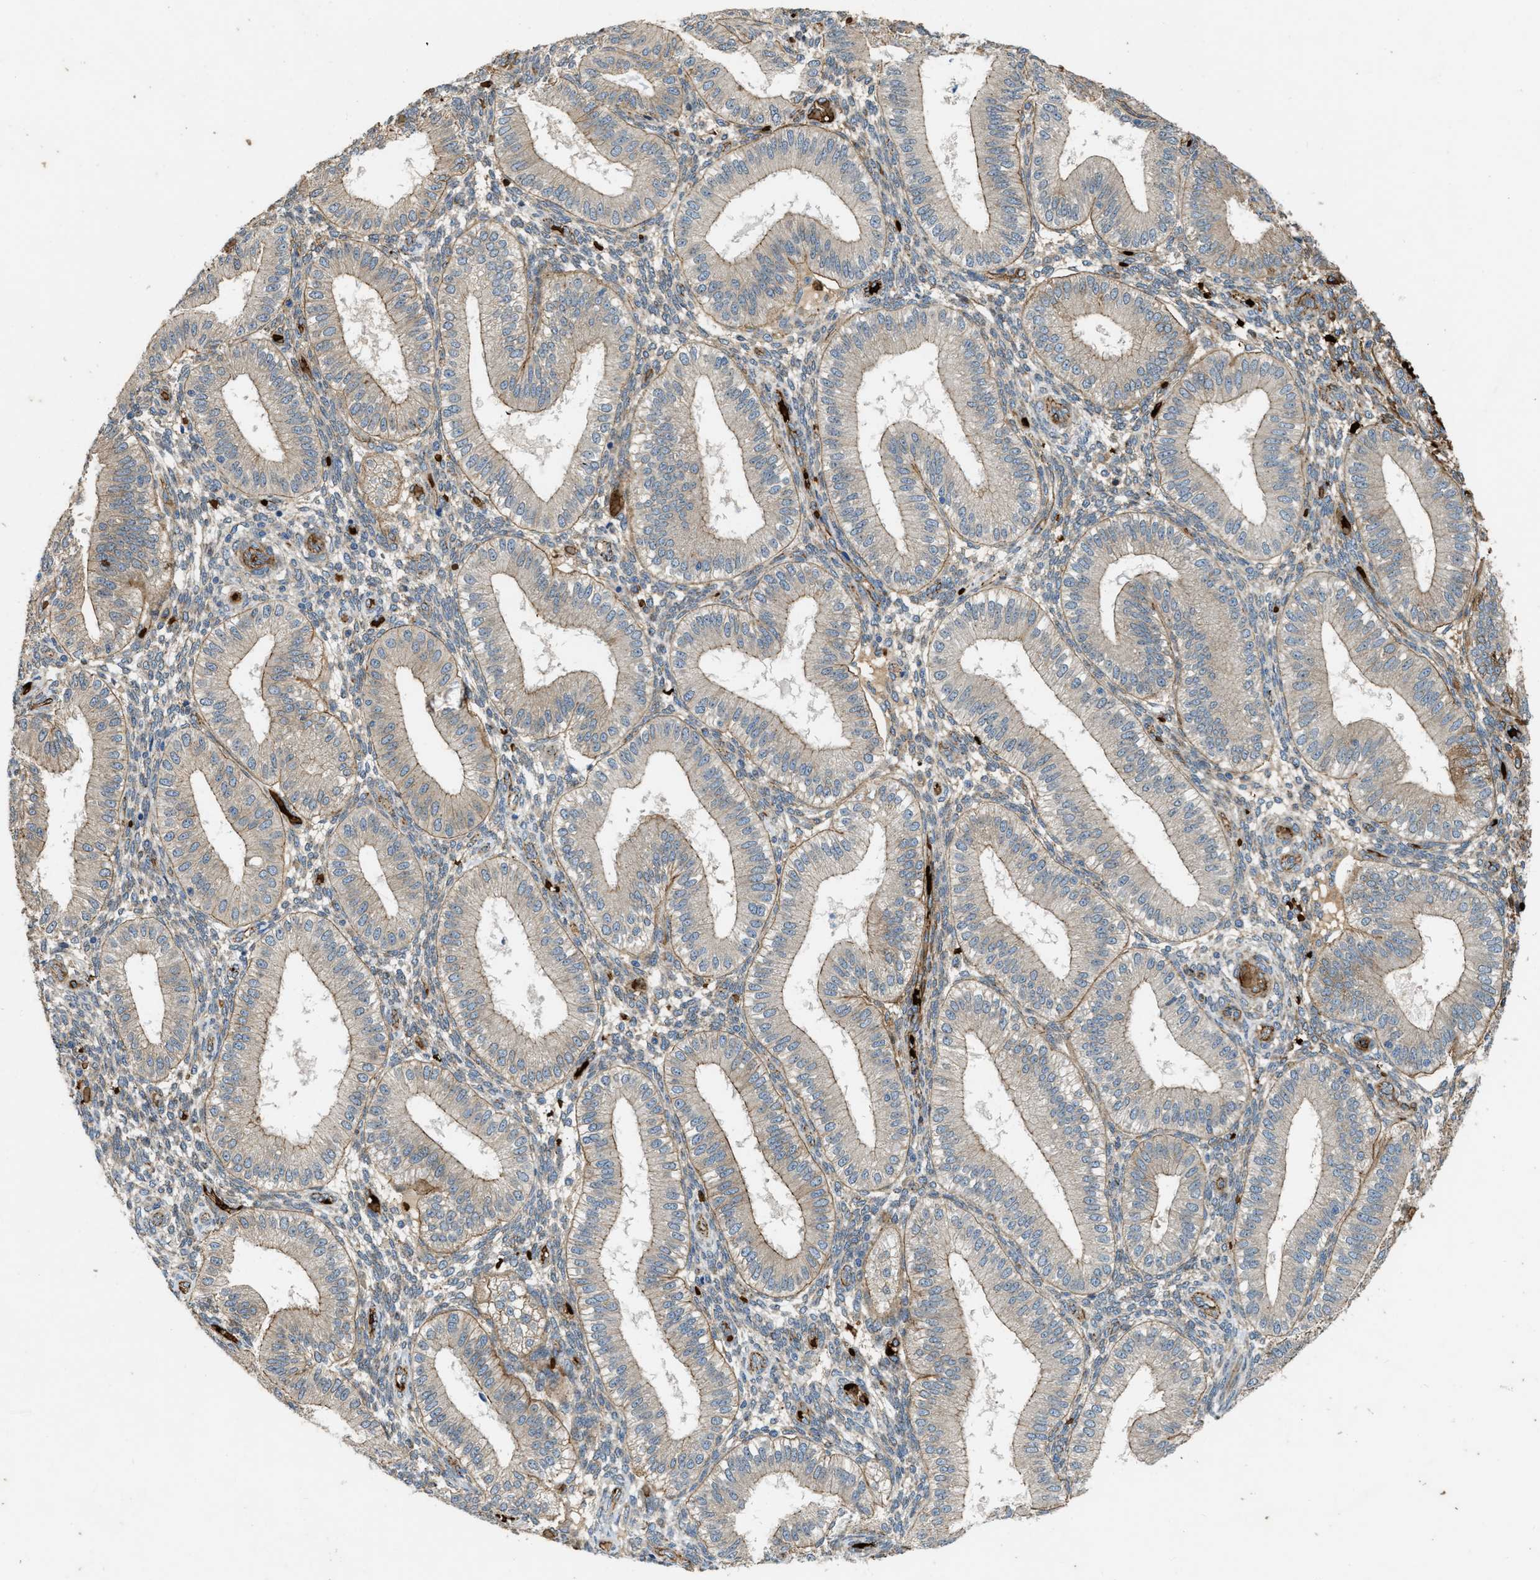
{"staining": {"intensity": "moderate", "quantity": "25%-75%", "location": "cytoplasmic/membranous"}, "tissue": "endometrium", "cell_type": "Cells in endometrial stroma", "image_type": "normal", "snomed": [{"axis": "morphology", "description": "Normal tissue, NOS"}, {"axis": "topography", "description": "Endometrium"}], "caption": "A photomicrograph of human endometrium stained for a protein exhibits moderate cytoplasmic/membranous brown staining in cells in endometrial stroma.", "gene": "ERC1", "patient": {"sex": "female", "age": 39}}